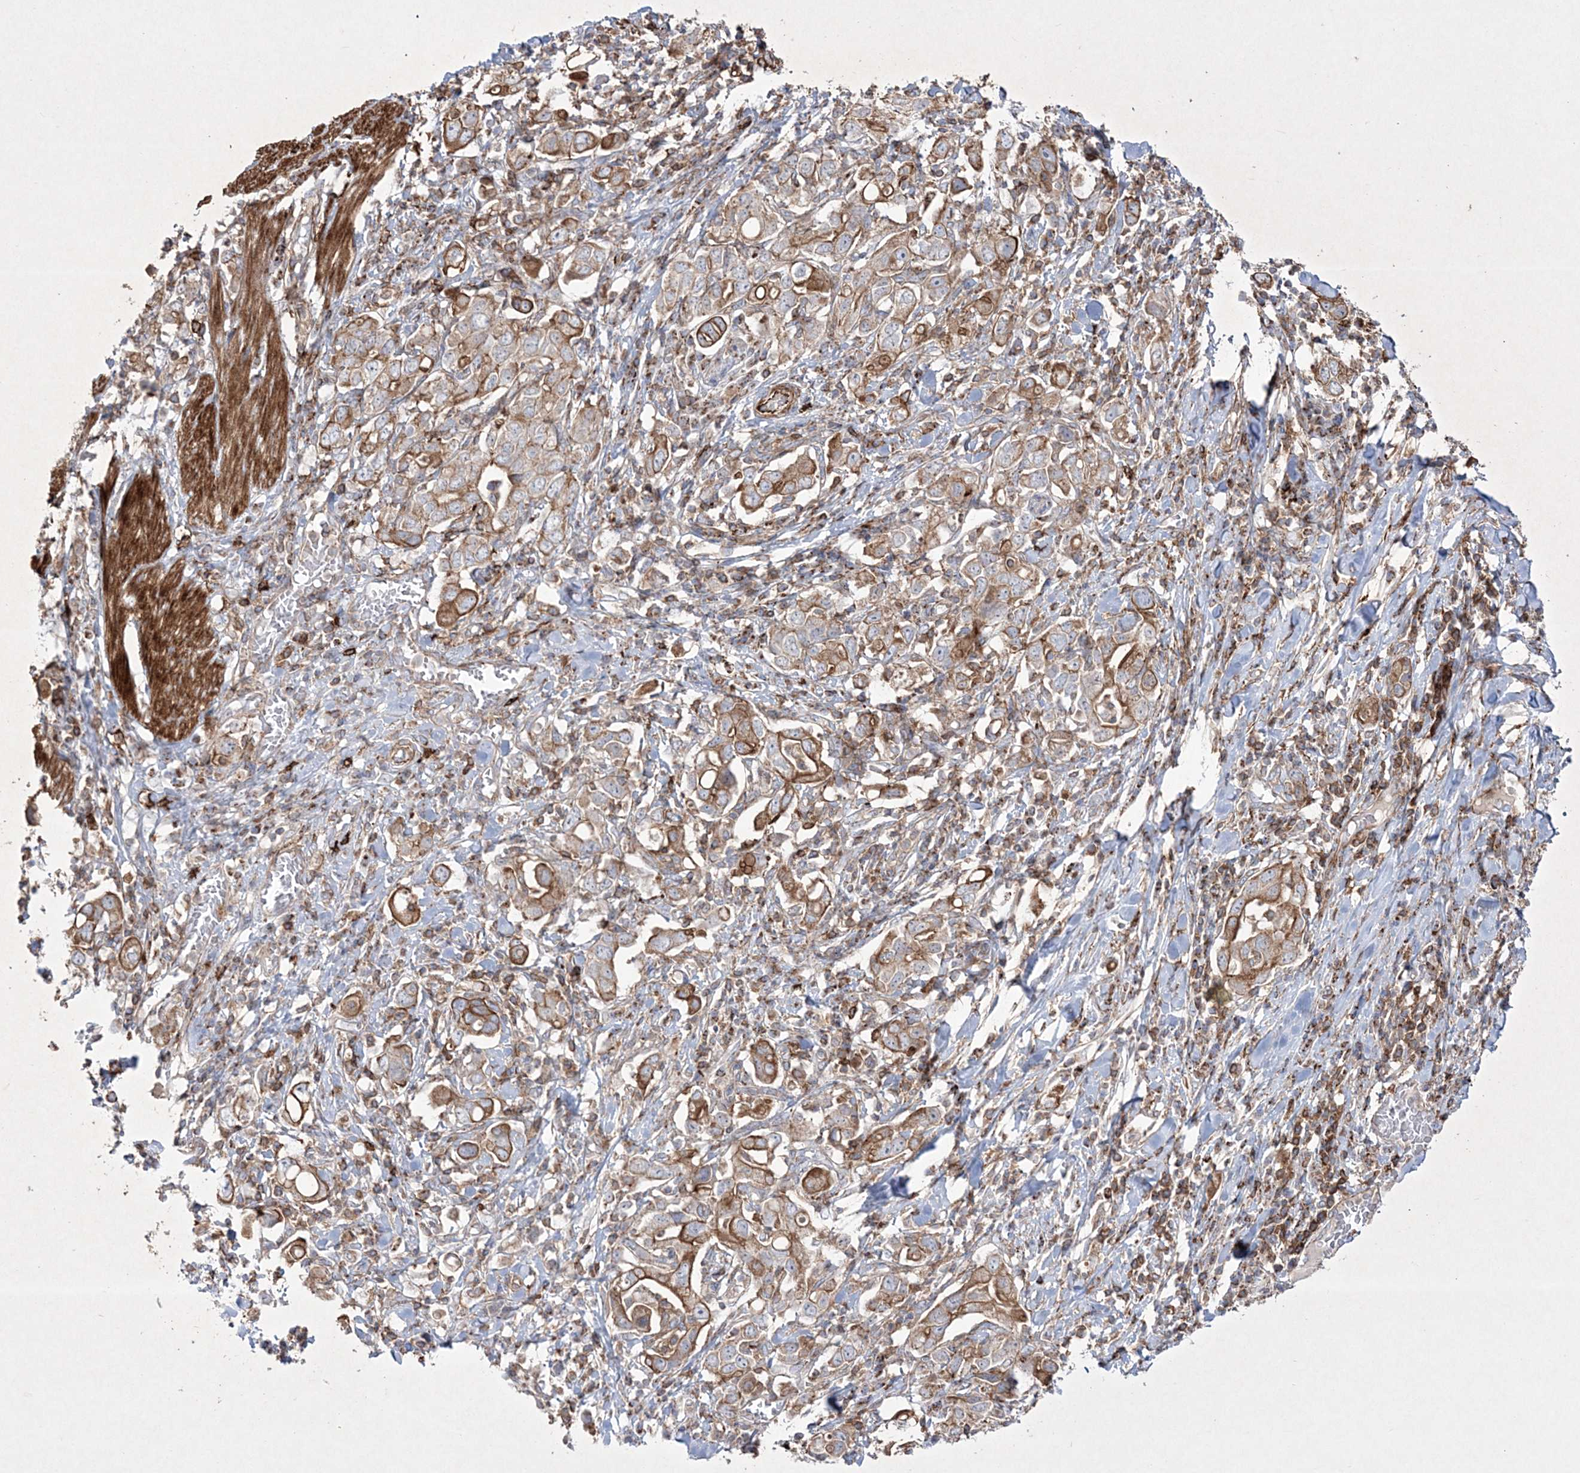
{"staining": {"intensity": "moderate", "quantity": ">75%", "location": "cytoplasmic/membranous"}, "tissue": "stomach cancer", "cell_type": "Tumor cells", "image_type": "cancer", "snomed": [{"axis": "morphology", "description": "Adenocarcinoma, NOS"}, {"axis": "topography", "description": "Stomach, upper"}], "caption": "Stomach cancer (adenocarcinoma) stained for a protein (brown) demonstrates moderate cytoplasmic/membranous positive staining in approximately >75% of tumor cells.", "gene": "RICTOR", "patient": {"sex": "male", "age": 62}}